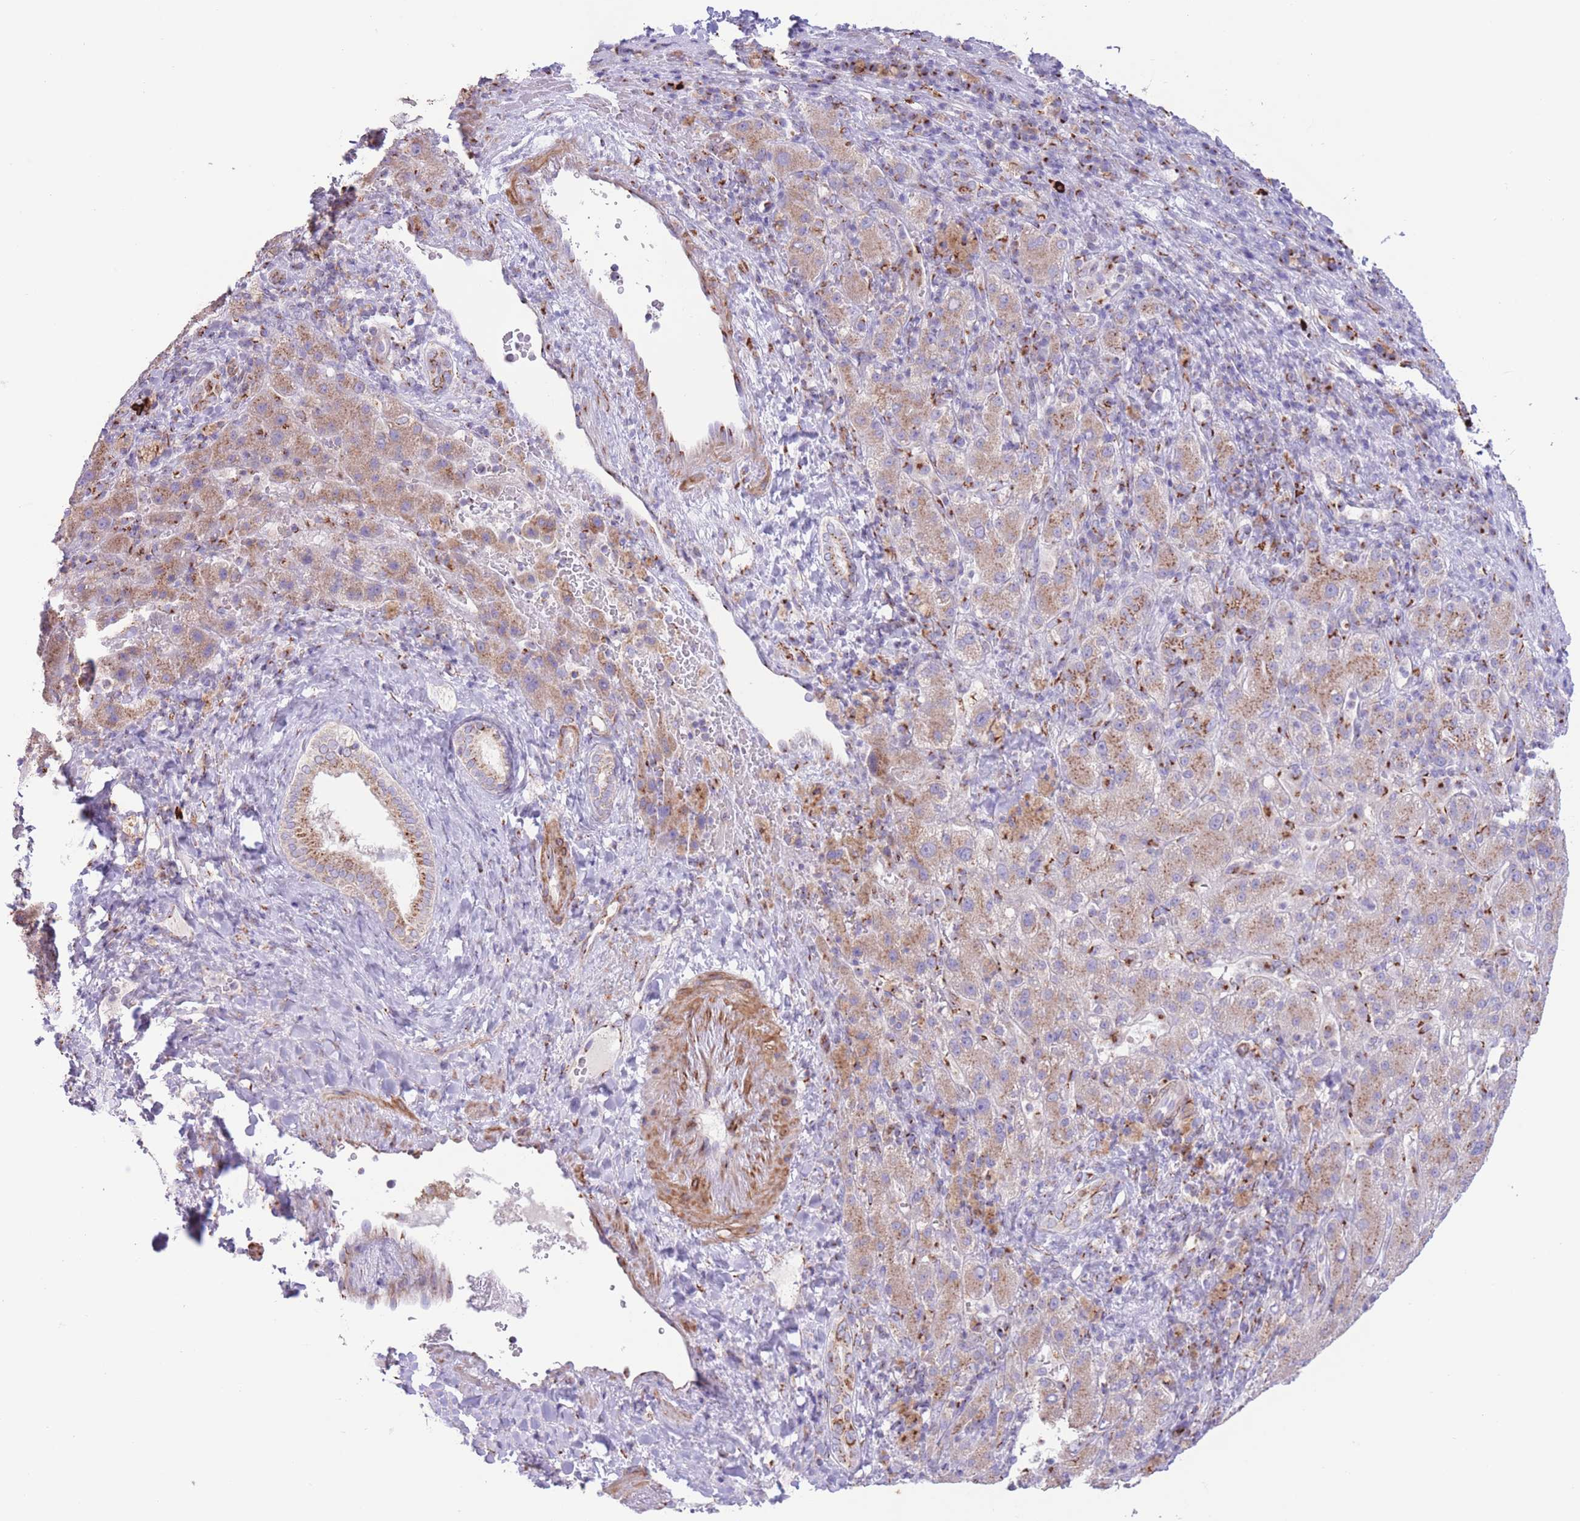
{"staining": {"intensity": "moderate", "quantity": ">75%", "location": "cytoplasmic/membranous"}, "tissue": "liver cancer", "cell_type": "Tumor cells", "image_type": "cancer", "snomed": [{"axis": "morphology", "description": "Carcinoma, Hepatocellular, NOS"}, {"axis": "topography", "description": "Liver"}], "caption": "Protein staining by IHC reveals moderate cytoplasmic/membranous staining in approximately >75% of tumor cells in liver cancer.", "gene": "MPND", "patient": {"sex": "female", "age": 58}}